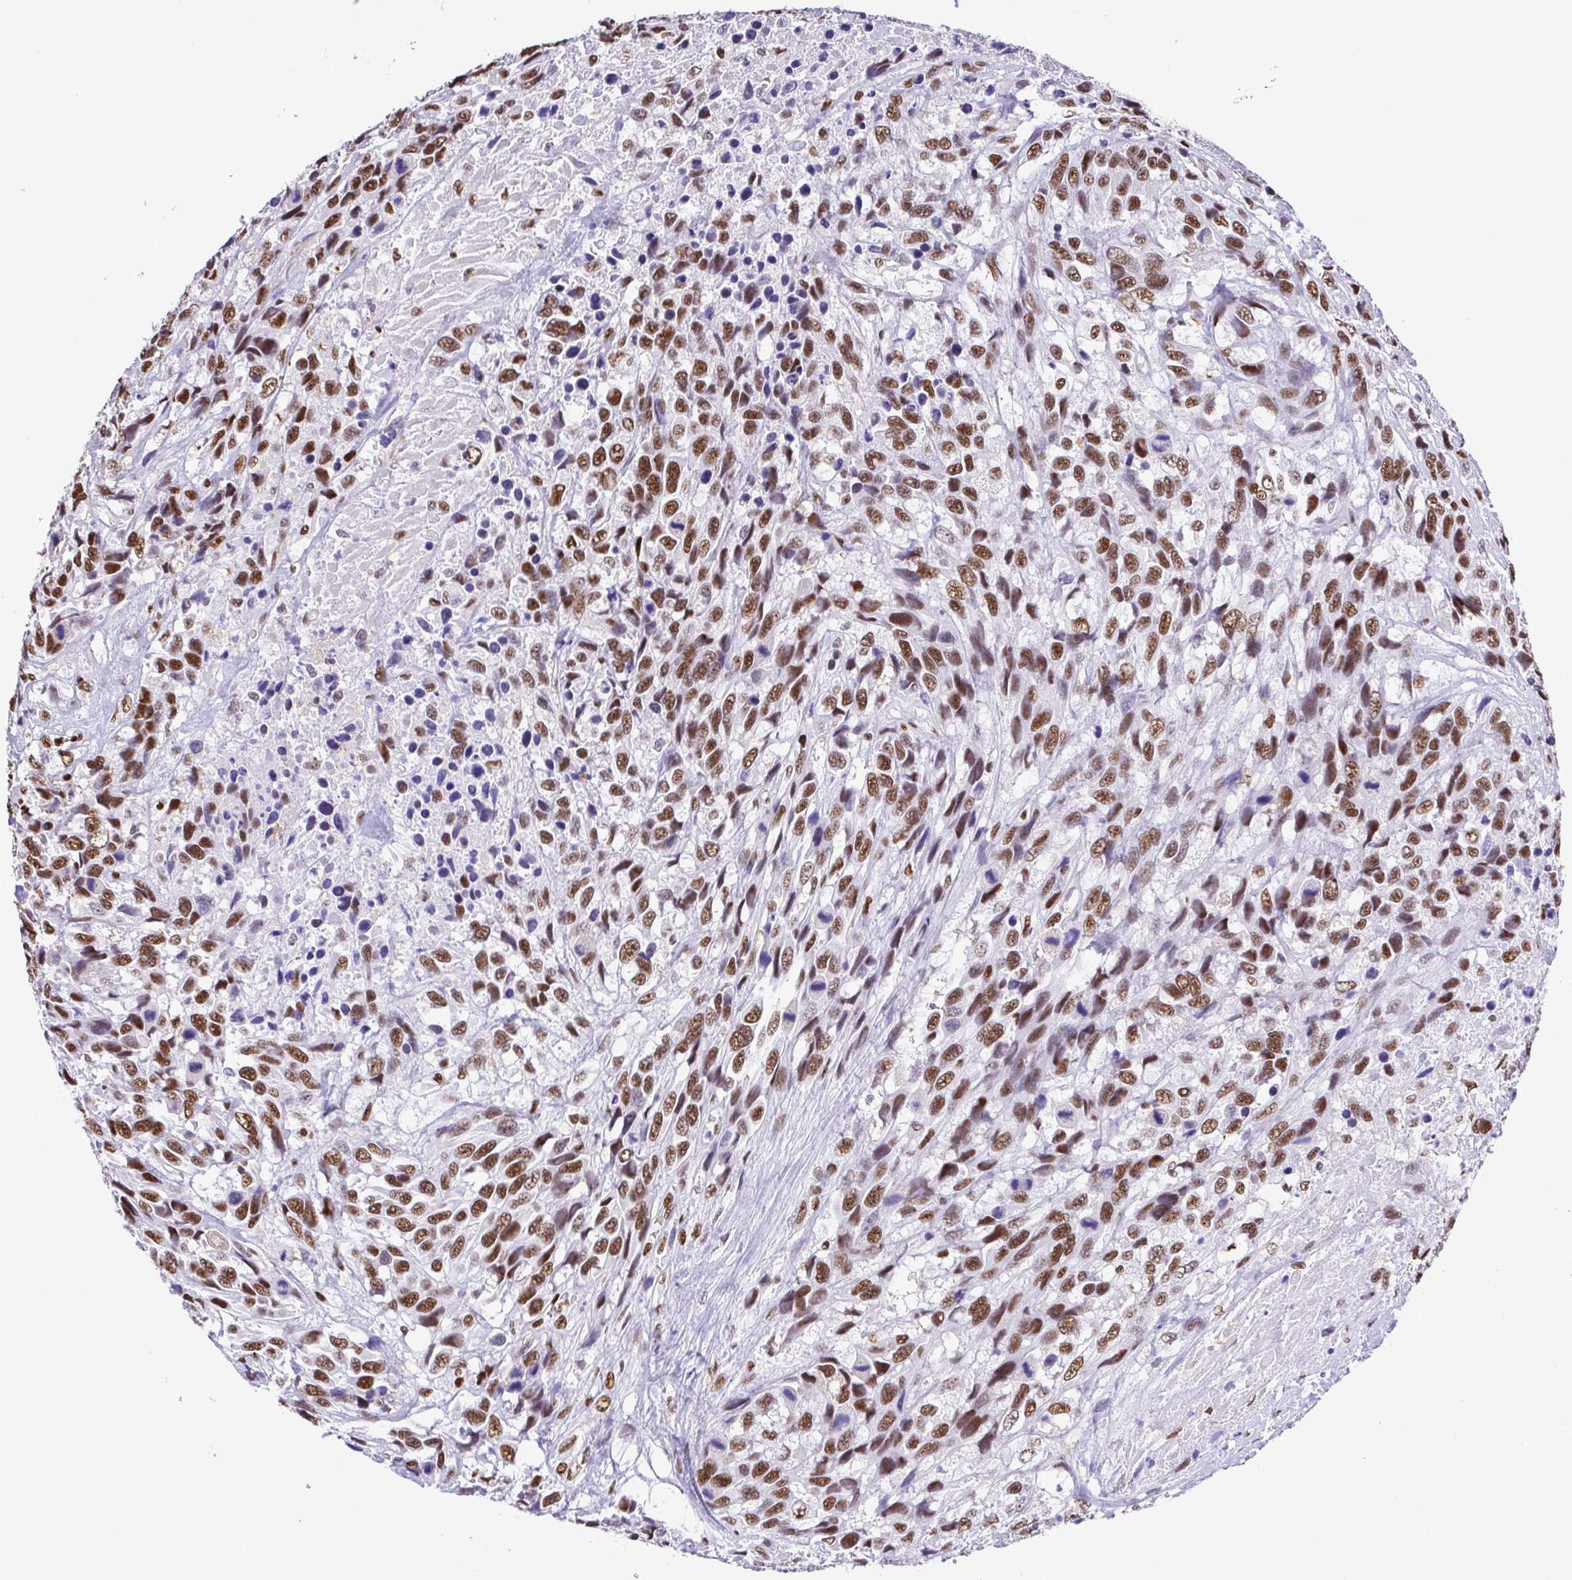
{"staining": {"intensity": "moderate", "quantity": ">75%", "location": "nuclear"}, "tissue": "urothelial cancer", "cell_type": "Tumor cells", "image_type": "cancer", "snomed": [{"axis": "morphology", "description": "Urothelial carcinoma, High grade"}, {"axis": "topography", "description": "Urinary bladder"}], "caption": "Urothelial cancer stained with a protein marker displays moderate staining in tumor cells.", "gene": "TRIM28", "patient": {"sex": "female", "age": 70}}